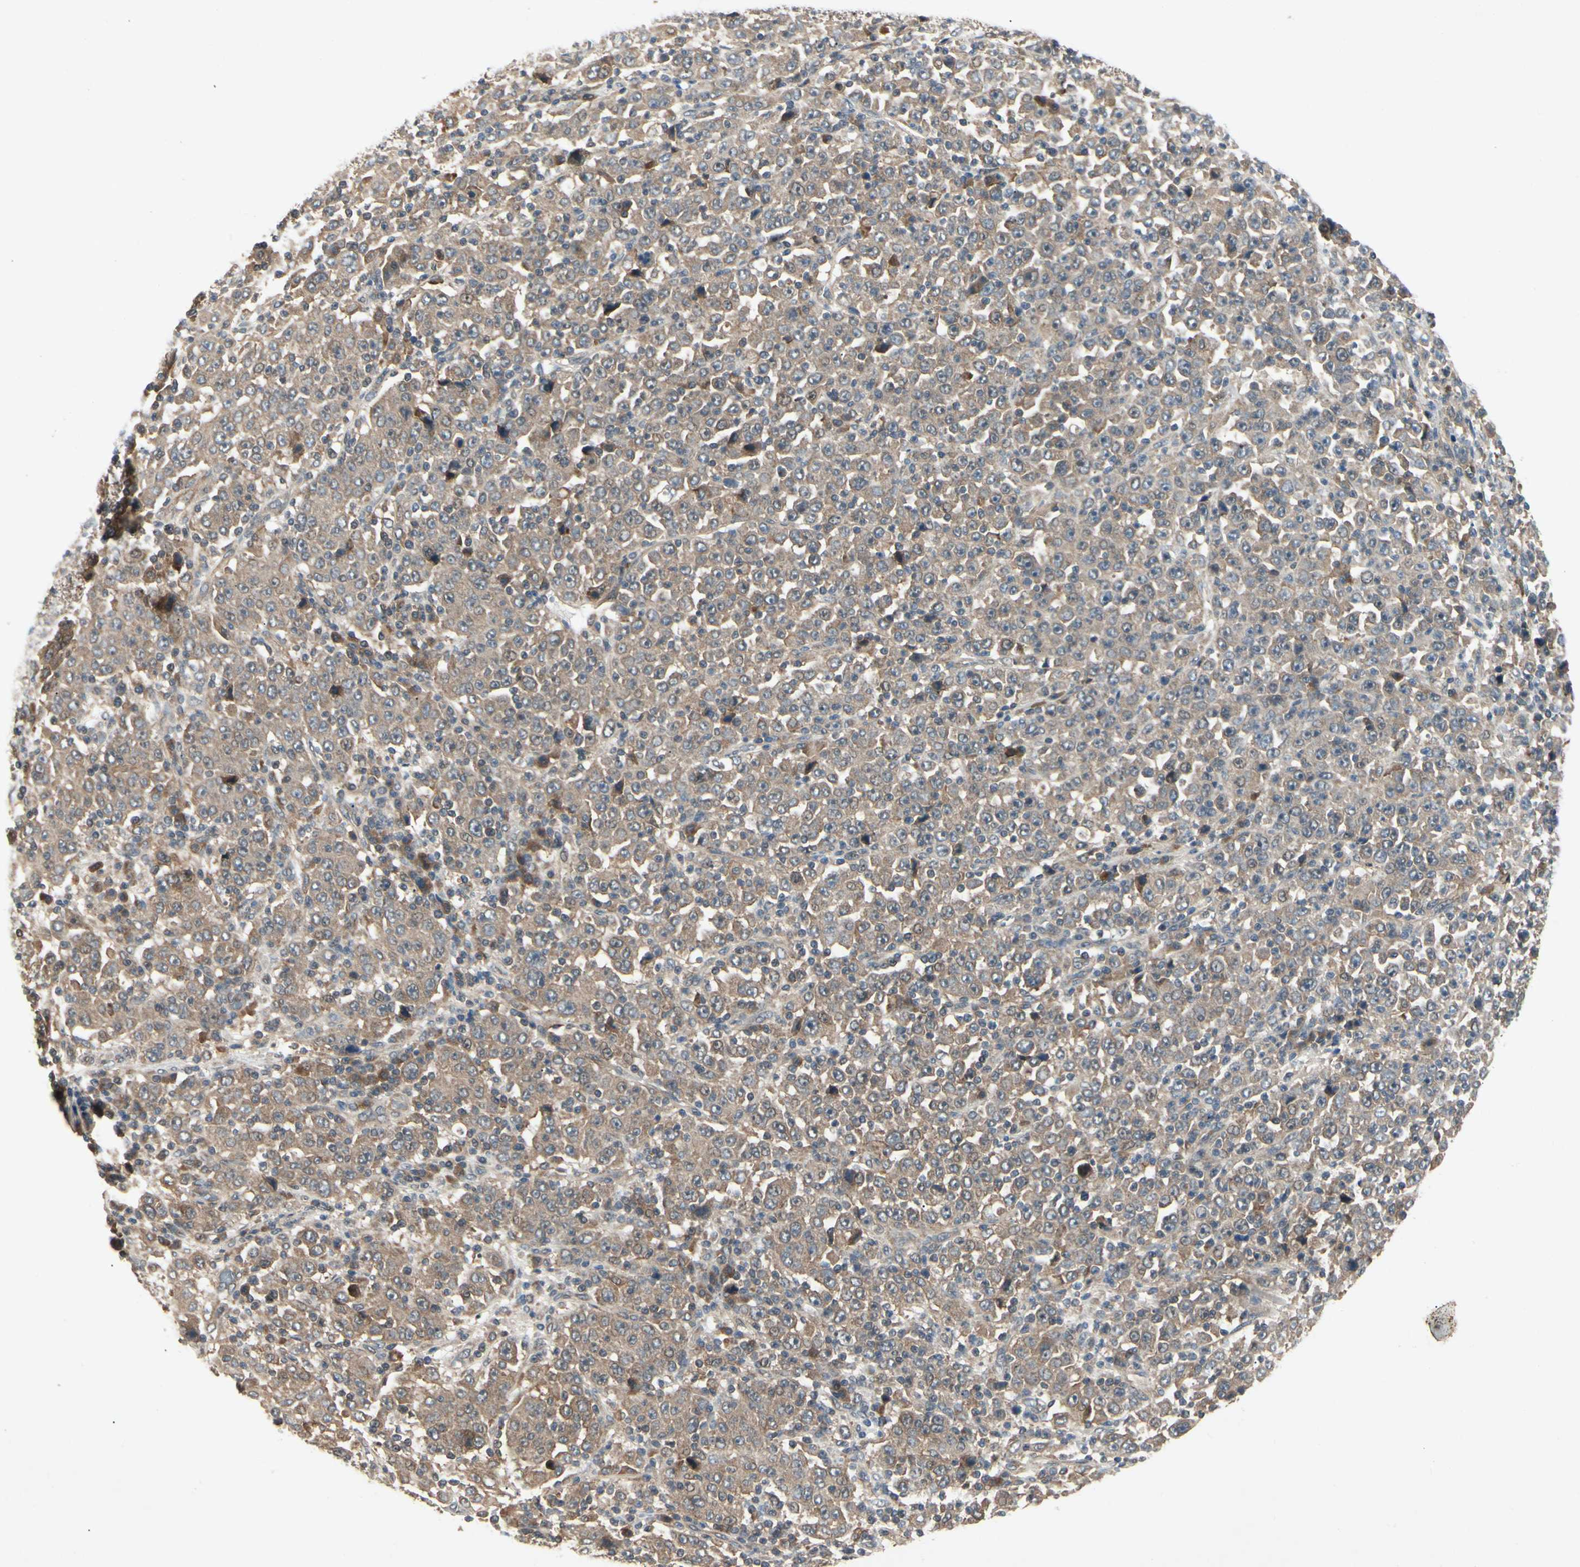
{"staining": {"intensity": "moderate", "quantity": ">75%", "location": "cytoplasmic/membranous"}, "tissue": "stomach cancer", "cell_type": "Tumor cells", "image_type": "cancer", "snomed": [{"axis": "morphology", "description": "Normal tissue, NOS"}, {"axis": "morphology", "description": "Adenocarcinoma, NOS"}, {"axis": "topography", "description": "Stomach, upper"}, {"axis": "topography", "description": "Stomach"}], "caption": "Immunohistochemistry staining of stomach cancer (adenocarcinoma), which exhibits medium levels of moderate cytoplasmic/membranous positivity in about >75% of tumor cells indicating moderate cytoplasmic/membranous protein expression. The staining was performed using DAB (3,3'-diaminobenzidine) (brown) for protein detection and nuclei were counterstained in hematoxylin (blue).", "gene": "RNF14", "patient": {"sex": "male", "age": 59}}